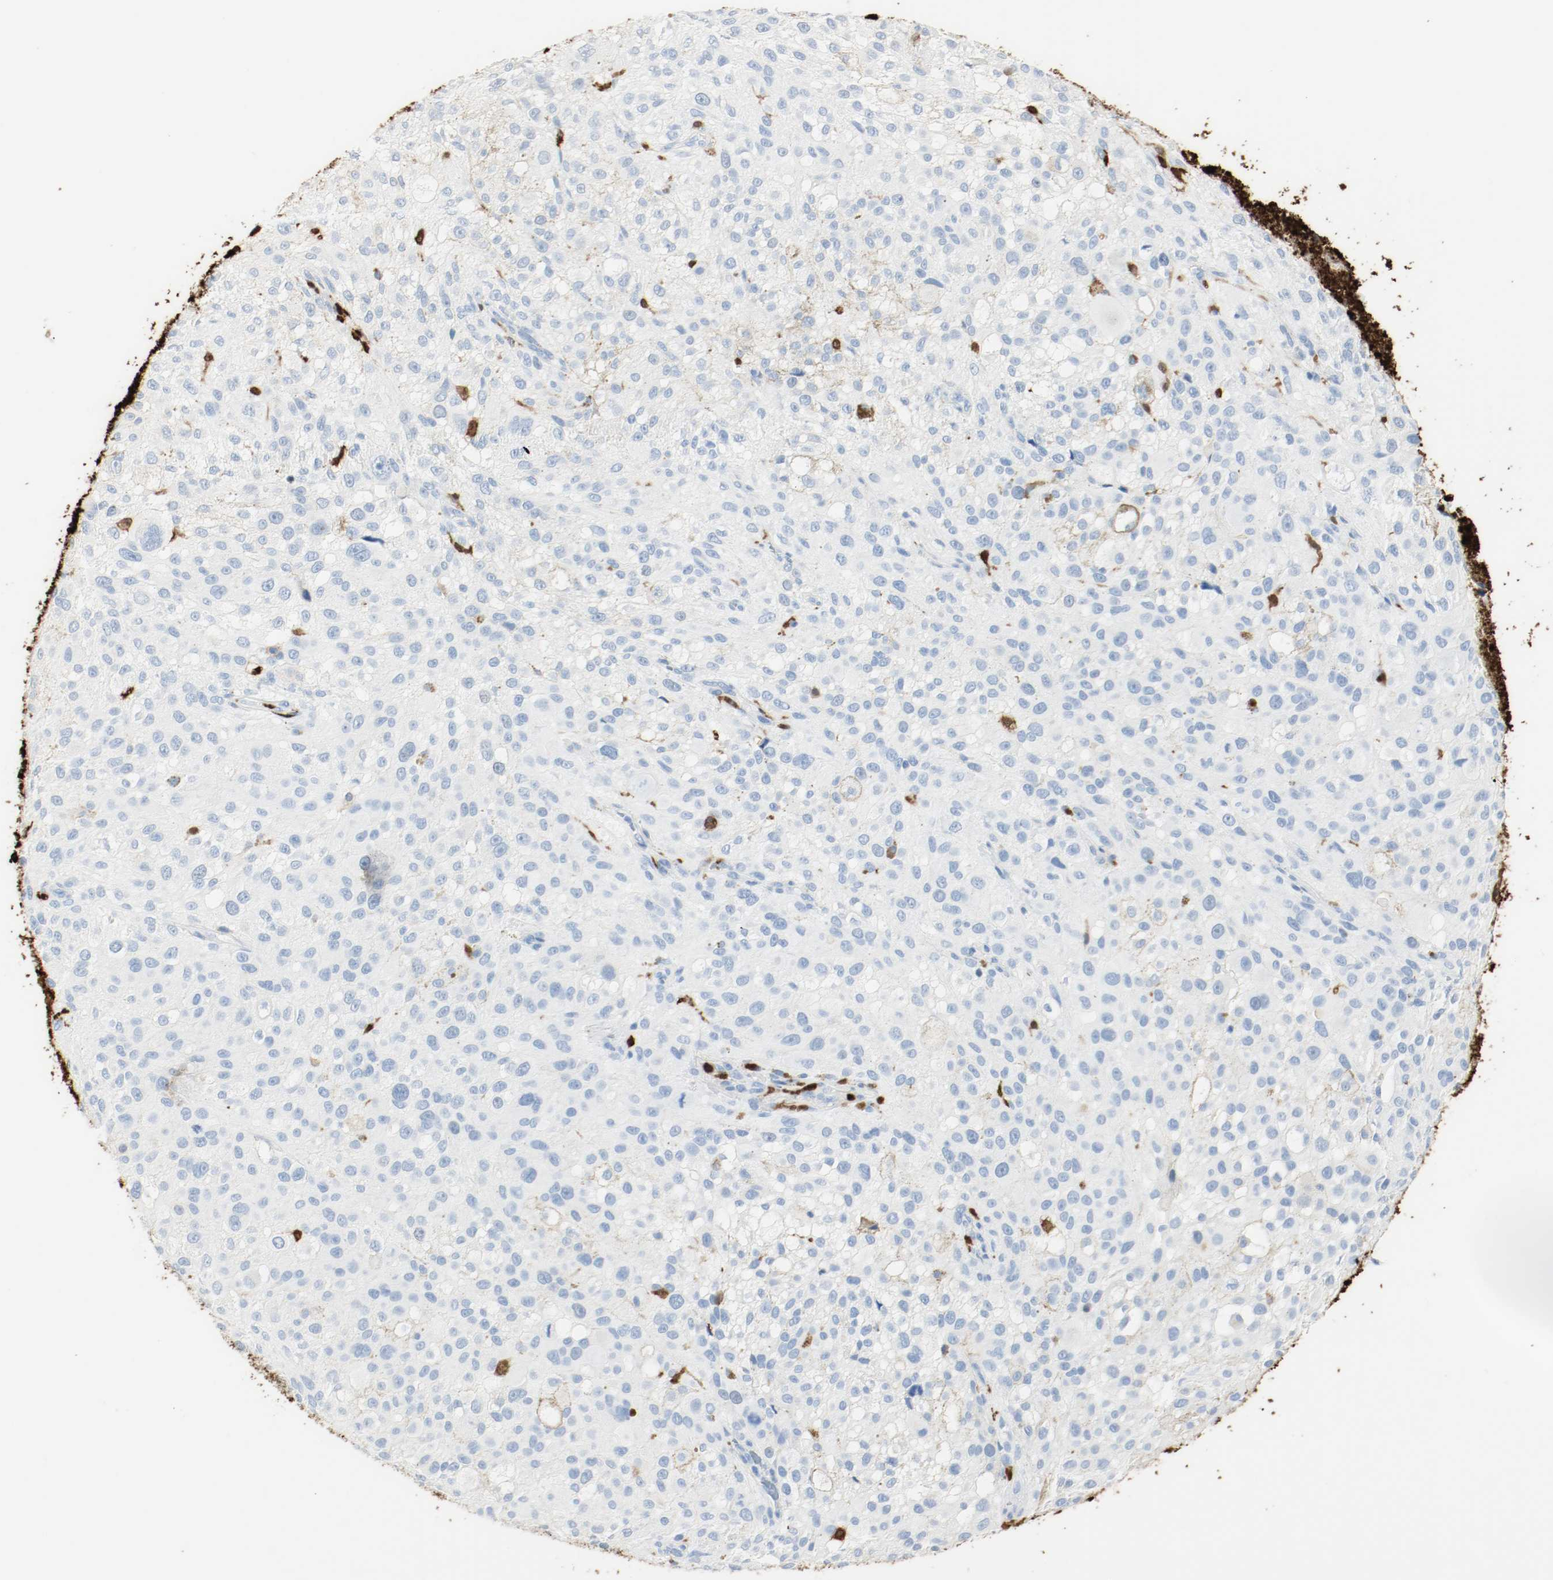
{"staining": {"intensity": "negative", "quantity": "none", "location": "none"}, "tissue": "melanoma", "cell_type": "Tumor cells", "image_type": "cancer", "snomed": [{"axis": "morphology", "description": "Necrosis, NOS"}, {"axis": "morphology", "description": "Malignant melanoma, NOS"}, {"axis": "topography", "description": "Skin"}], "caption": "Histopathology image shows no protein staining in tumor cells of malignant melanoma tissue.", "gene": "S100A9", "patient": {"sex": "female", "age": 87}}